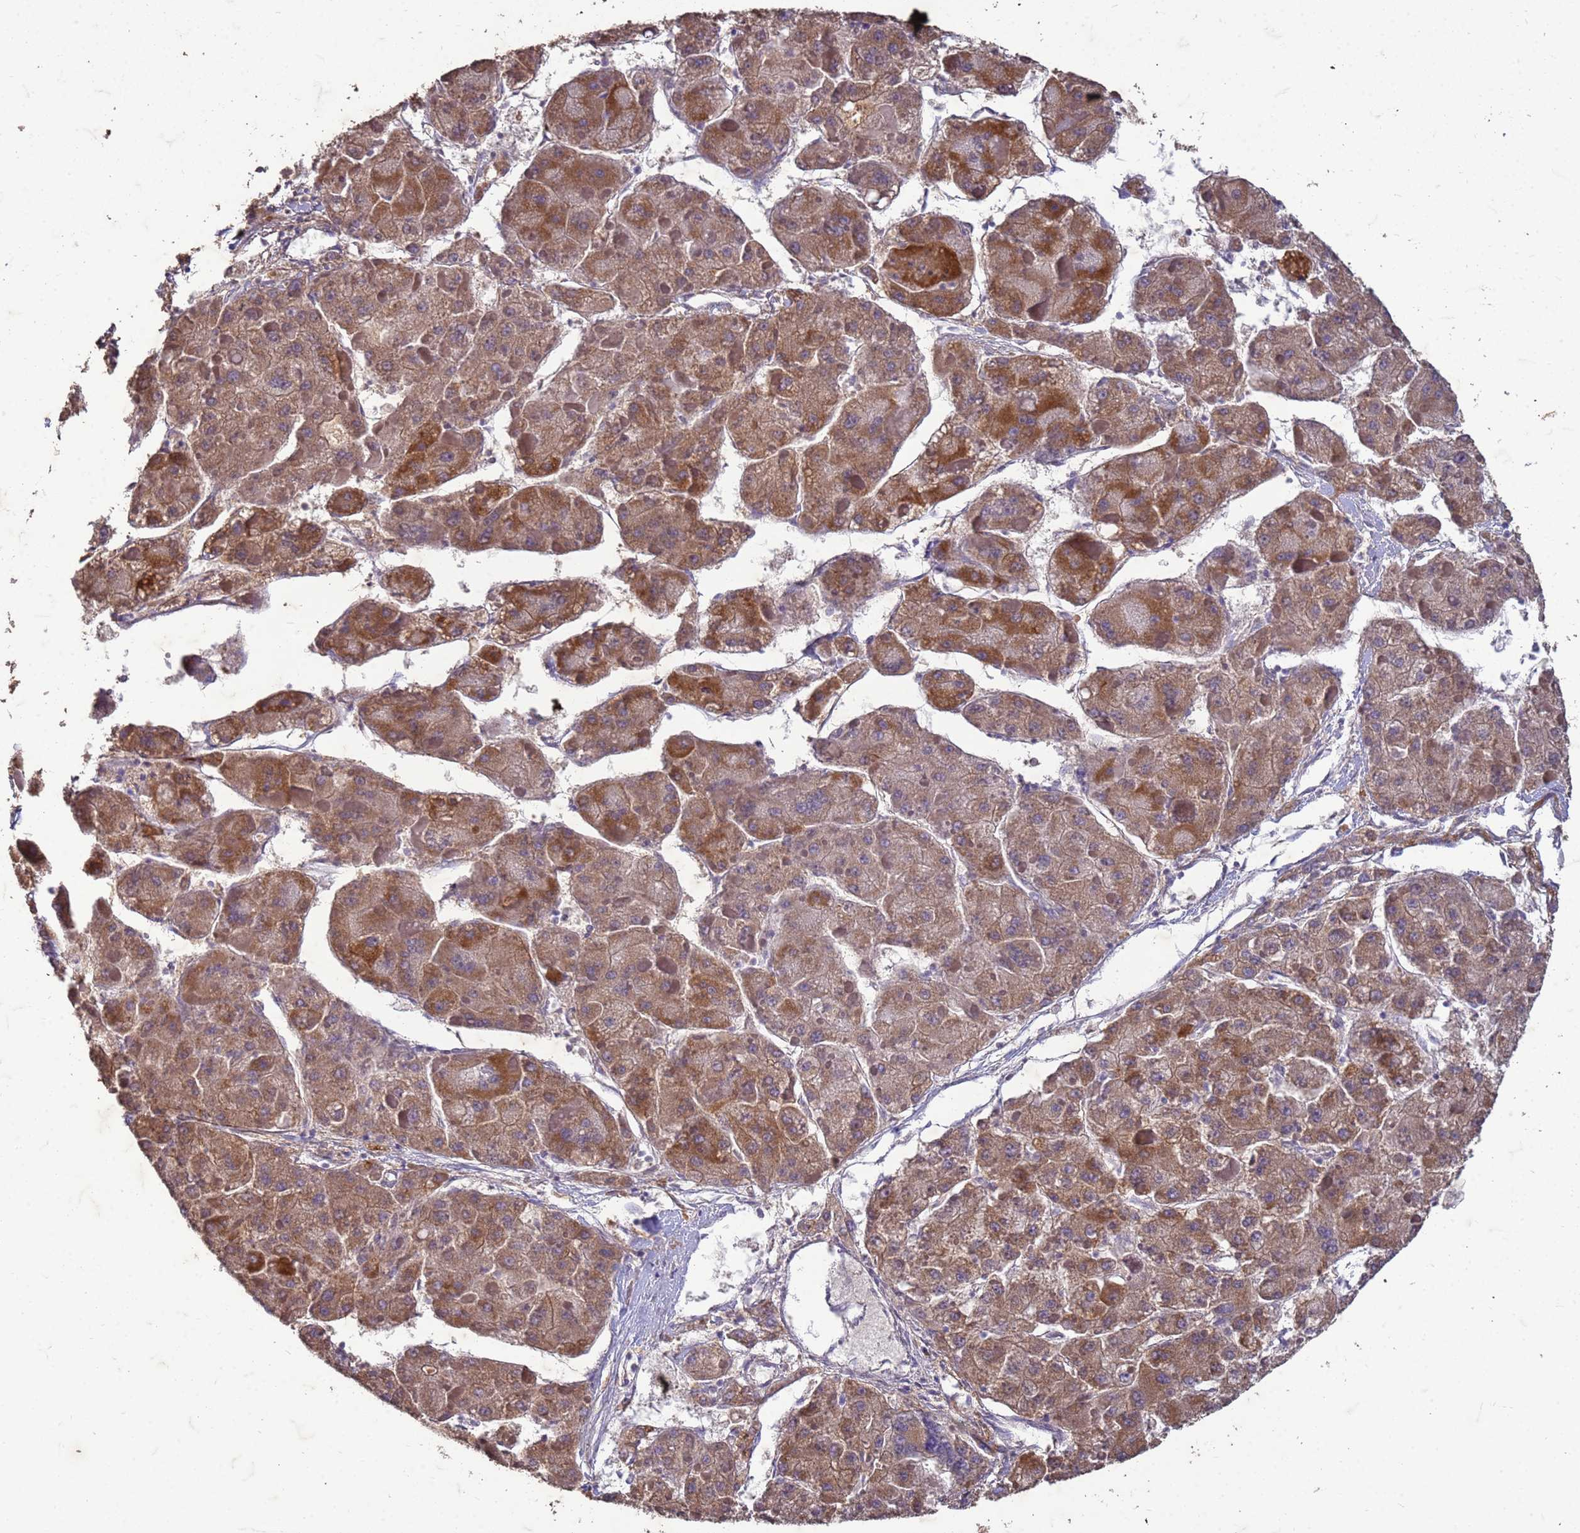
{"staining": {"intensity": "moderate", "quantity": ">75%", "location": "cytoplasmic/membranous"}, "tissue": "liver cancer", "cell_type": "Tumor cells", "image_type": "cancer", "snomed": [{"axis": "morphology", "description": "Carcinoma, Hepatocellular, NOS"}, {"axis": "topography", "description": "Liver"}], "caption": "Moderate cytoplasmic/membranous protein positivity is seen in approximately >75% of tumor cells in liver cancer.", "gene": "SLC25A15", "patient": {"sex": "female", "age": 73}}